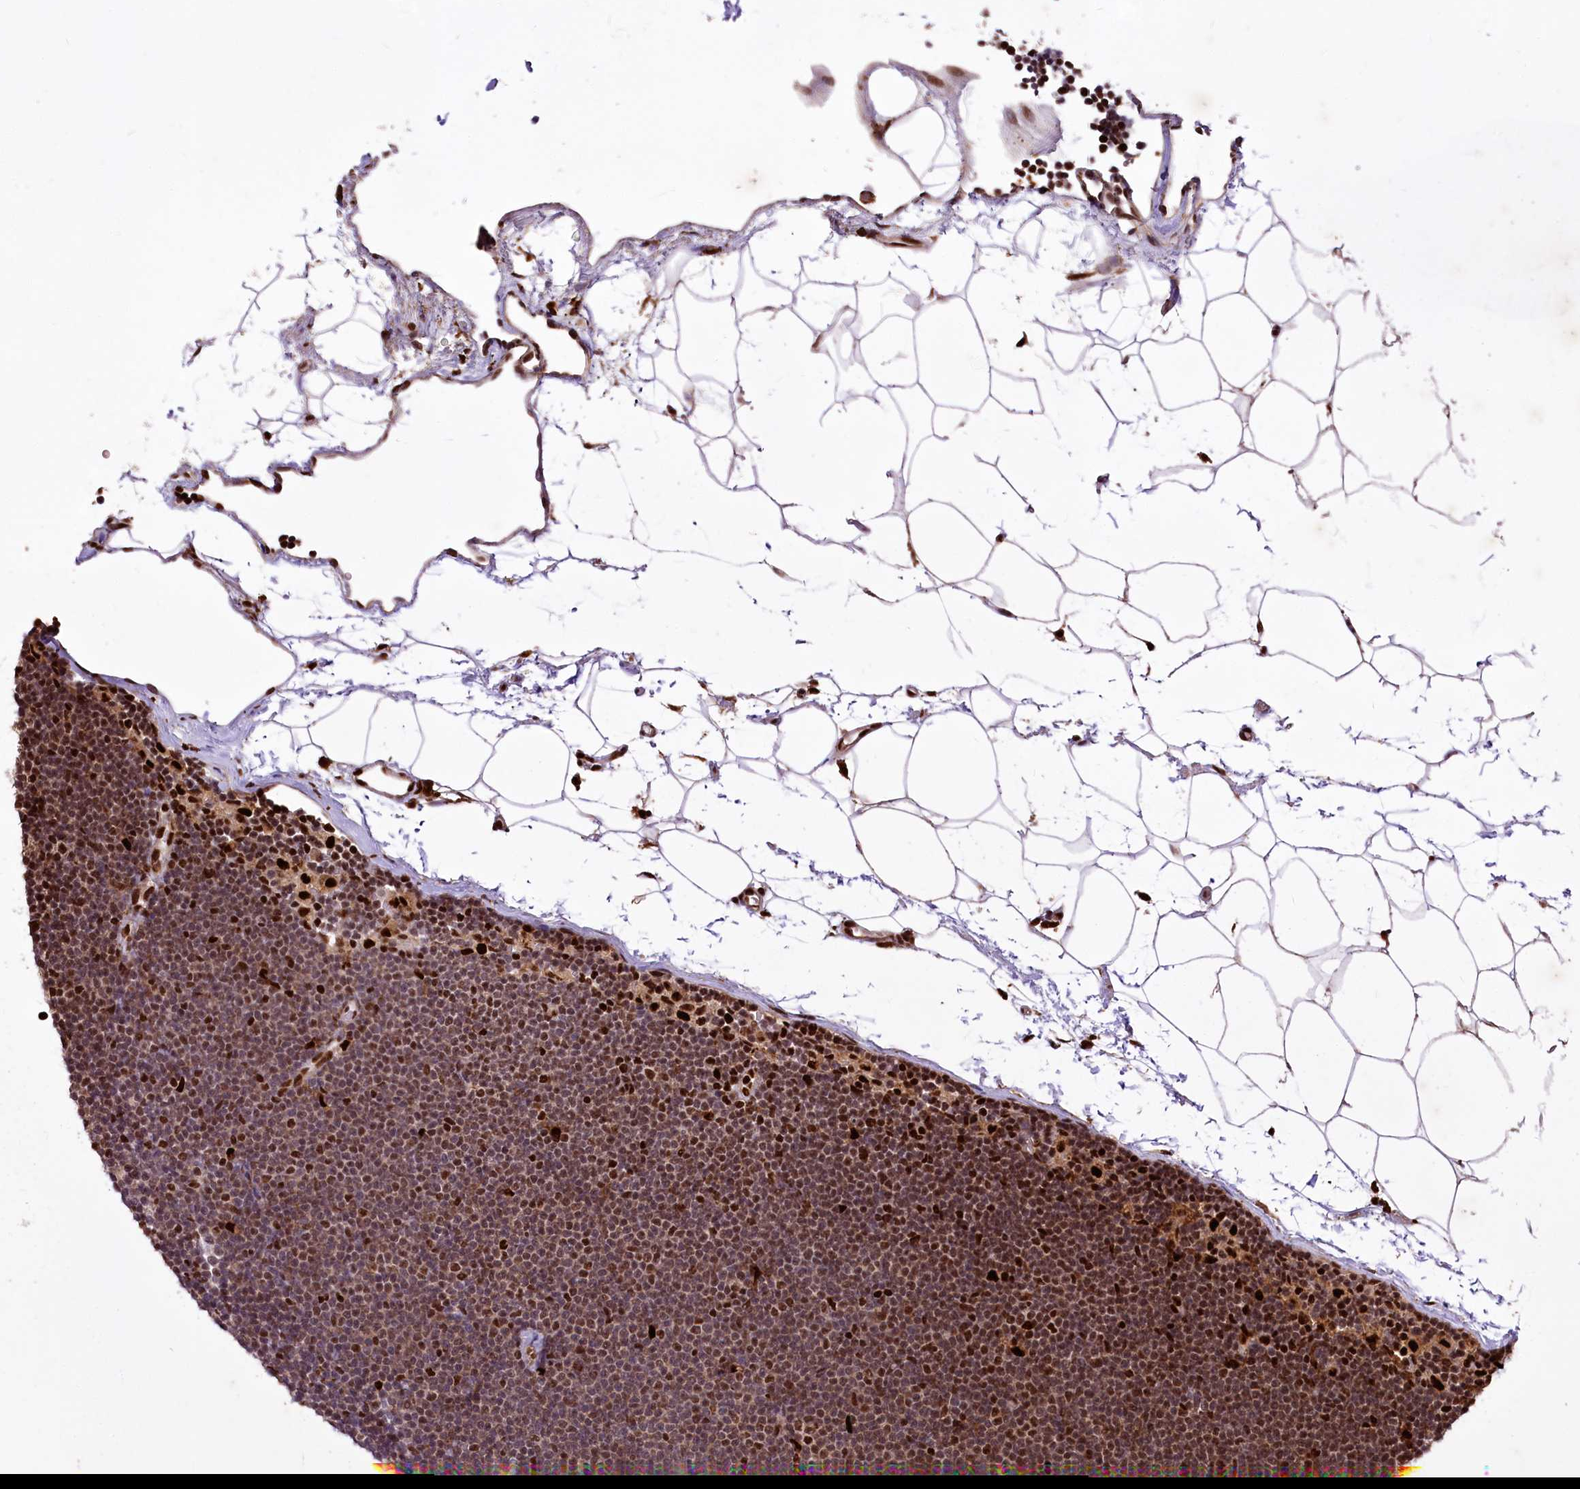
{"staining": {"intensity": "moderate", "quantity": "25%-75%", "location": "nuclear"}, "tissue": "lymphoma", "cell_type": "Tumor cells", "image_type": "cancer", "snomed": [{"axis": "morphology", "description": "Malignant lymphoma, non-Hodgkin's type, Low grade"}, {"axis": "topography", "description": "Lymph node"}], "caption": "Immunohistochemistry histopathology image of malignant lymphoma, non-Hodgkin's type (low-grade) stained for a protein (brown), which displays medium levels of moderate nuclear expression in approximately 25%-75% of tumor cells.", "gene": "FIGN", "patient": {"sex": "female", "age": 53}}